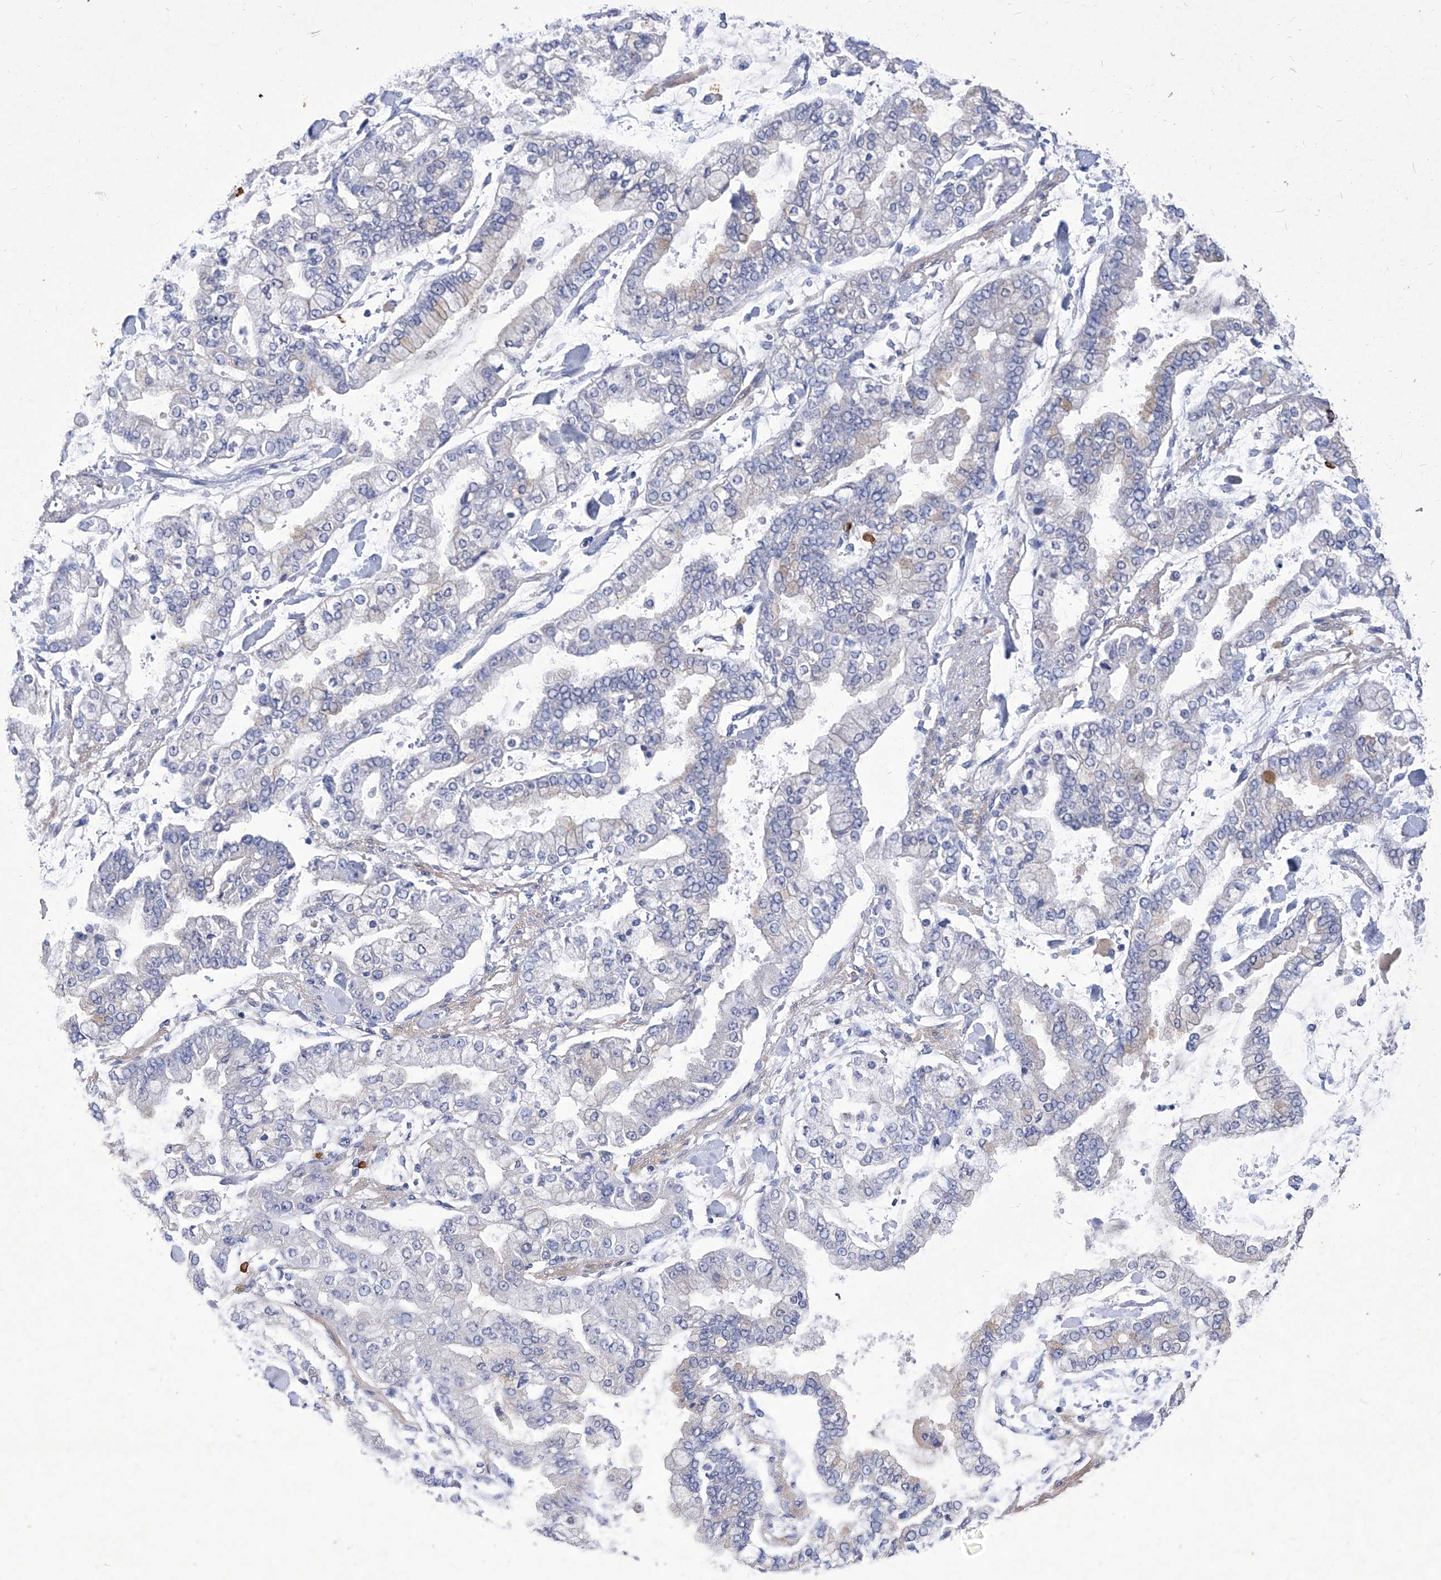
{"staining": {"intensity": "negative", "quantity": "none", "location": "none"}, "tissue": "stomach cancer", "cell_type": "Tumor cells", "image_type": "cancer", "snomed": [{"axis": "morphology", "description": "Normal tissue, NOS"}, {"axis": "morphology", "description": "Adenocarcinoma, NOS"}, {"axis": "topography", "description": "Stomach, upper"}, {"axis": "topography", "description": "Stomach"}], "caption": "DAB immunohistochemical staining of stomach cancer shows no significant positivity in tumor cells.", "gene": "IFNL2", "patient": {"sex": "male", "age": 76}}